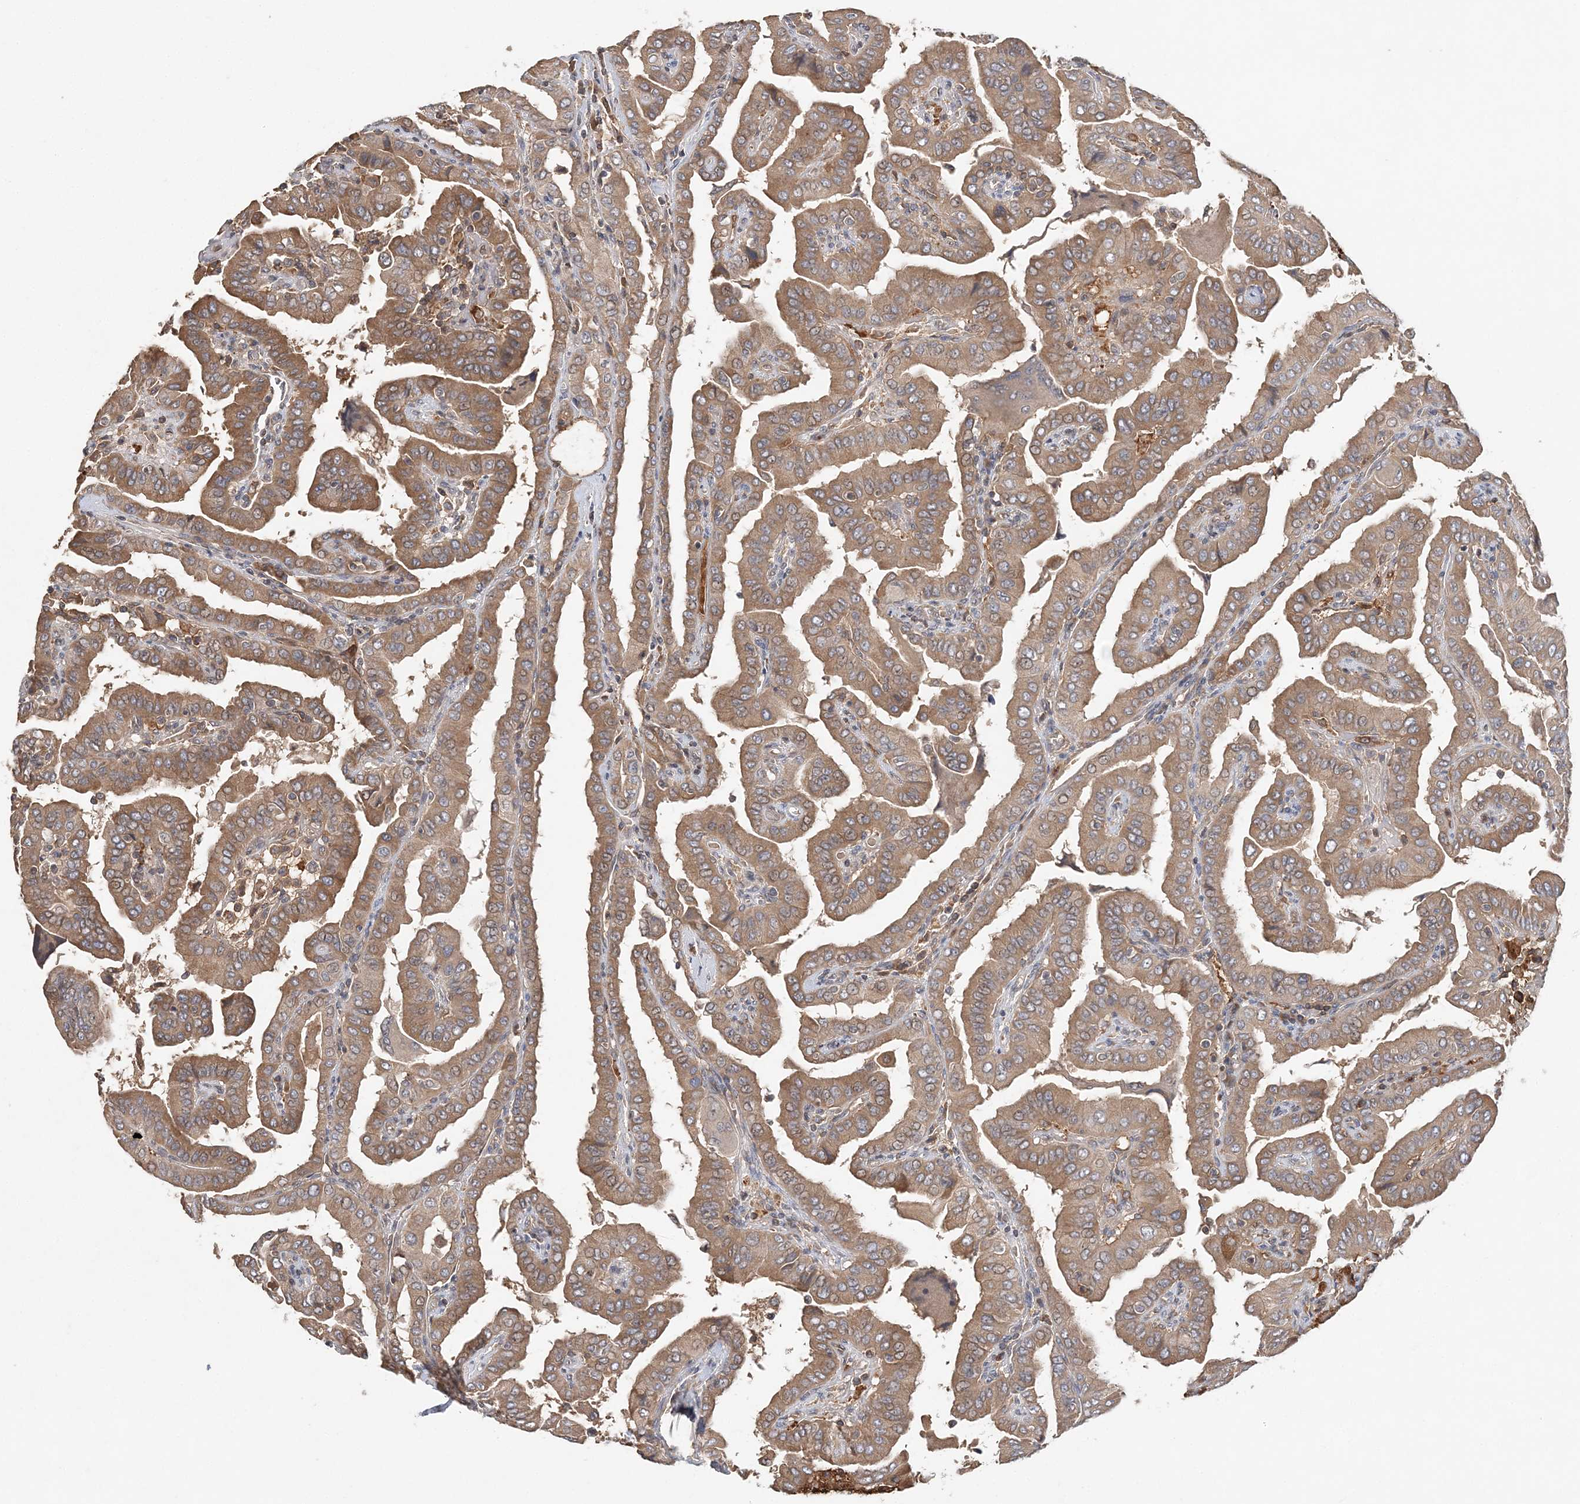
{"staining": {"intensity": "moderate", "quantity": ">75%", "location": "cytoplasmic/membranous"}, "tissue": "thyroid cancer", "cell_type": "Tumor cells", "image_type": "cancer", "snomed": [{"axis": "morphology", "description": "Papillary adenocarcinoma, NOS"}, {"axis": "topography", "description": "Thyroid gland"}], "caption": "IHC photomicrograph of neoplastic tissue: human thyroid cancer stained using immunohistochemistry displays medium levels of moderate protein expression localized specifically in the cytoplasmic/membranous of tumor cells, appearing as a cytoplasmic/membranous brown color.", "gene": "SYCP3", "patient": {"sex": "male", "age": 33}}